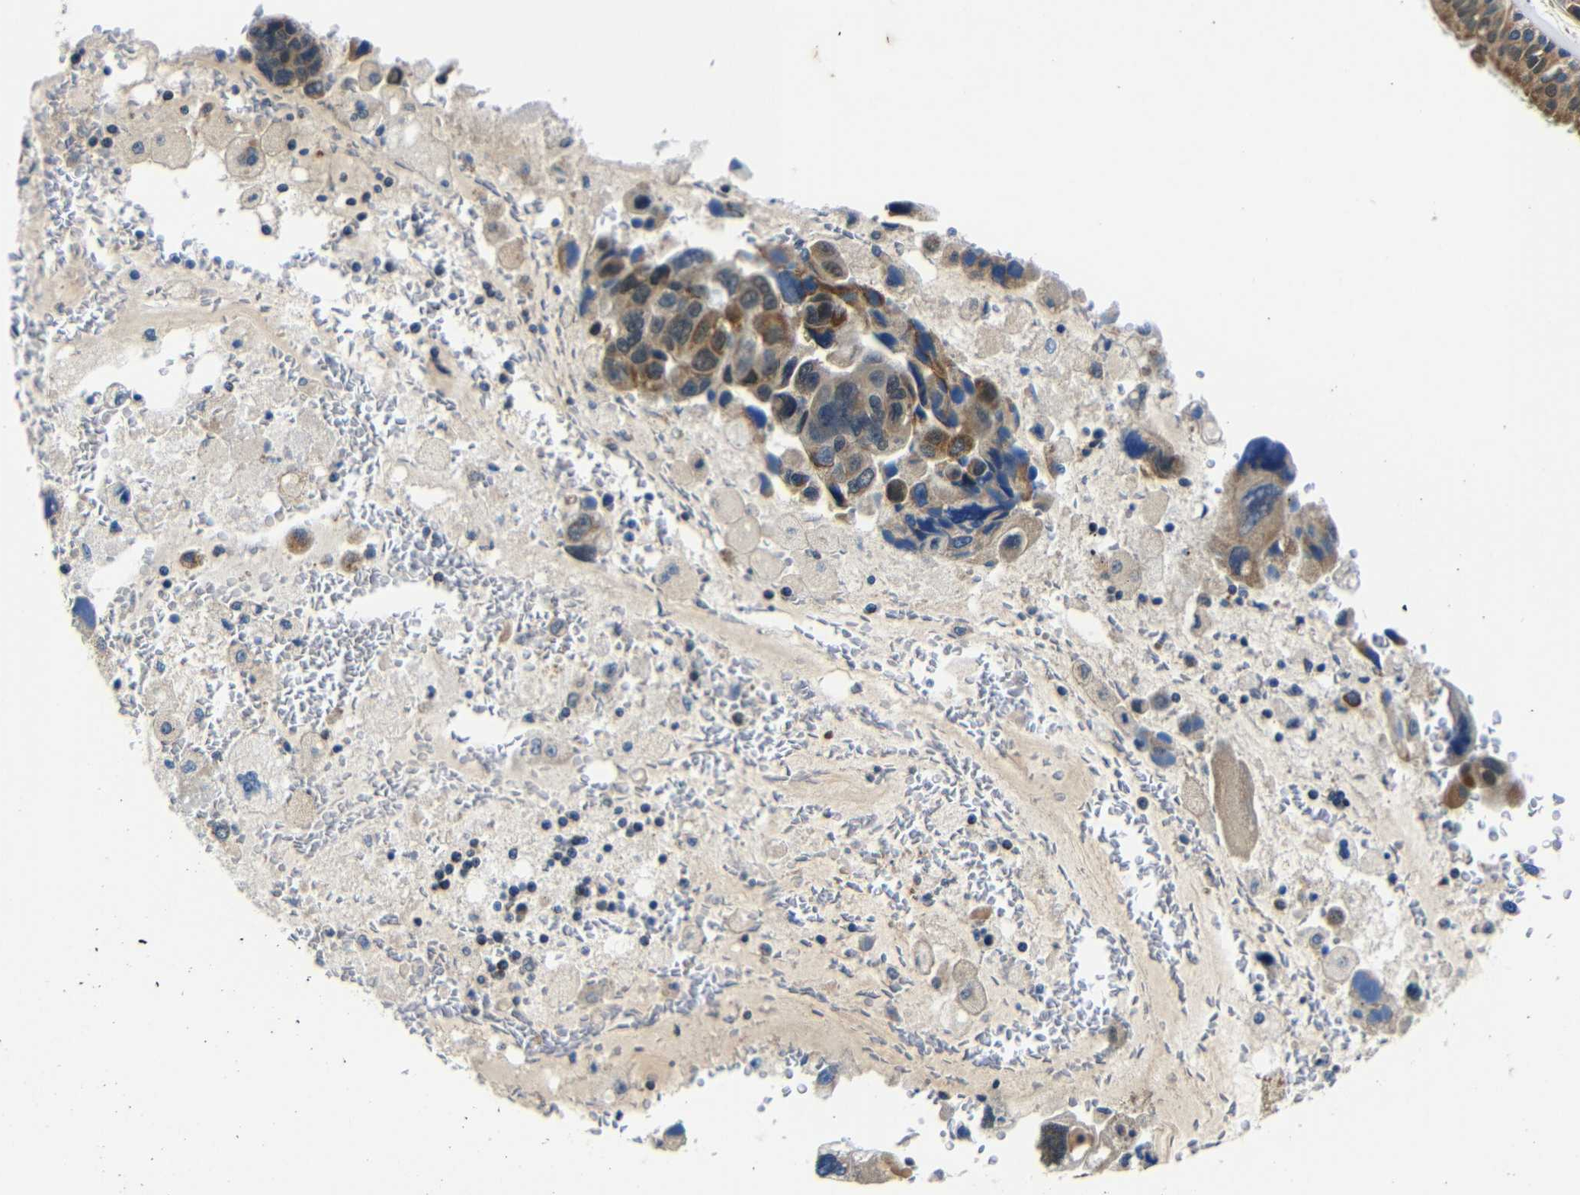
{"staining": {"intensity": "moderate", "quantity": ">75%", "location": "cytoplasmic/membranous"}, "tissue": "bronchus", "cell_type": "Respiratory epithelial cells", "image_type": "normal", "snomed": [{"axis": "morphology", "description": "Normal tissue, NOS"}, {"axis": "morphology", "description": "Adenocarcinoma, NOS"}, {"axis": "morphology", "description": "Adenocarcinoma, metastatic, NOS"}, {"axis": "topography", "description": "Lymph node"}, {"axis": "topography", "description": "Bronchus"}, {"axis": "topography", "description": "Lung"}], "caption": "High-magnification brightfield microscopy of unremarkable bronchus stained with DAB (brown) and counterstained with hematoxylin (blue). respiratory epithelial cells exhibit moderate cytoplasmic/membranous expression is present in about>75% of cells. (IHC, brightfield microscopy, high magnification).", "gene": "FKBP14", "patient": {"sex": "female", "age": 54}}